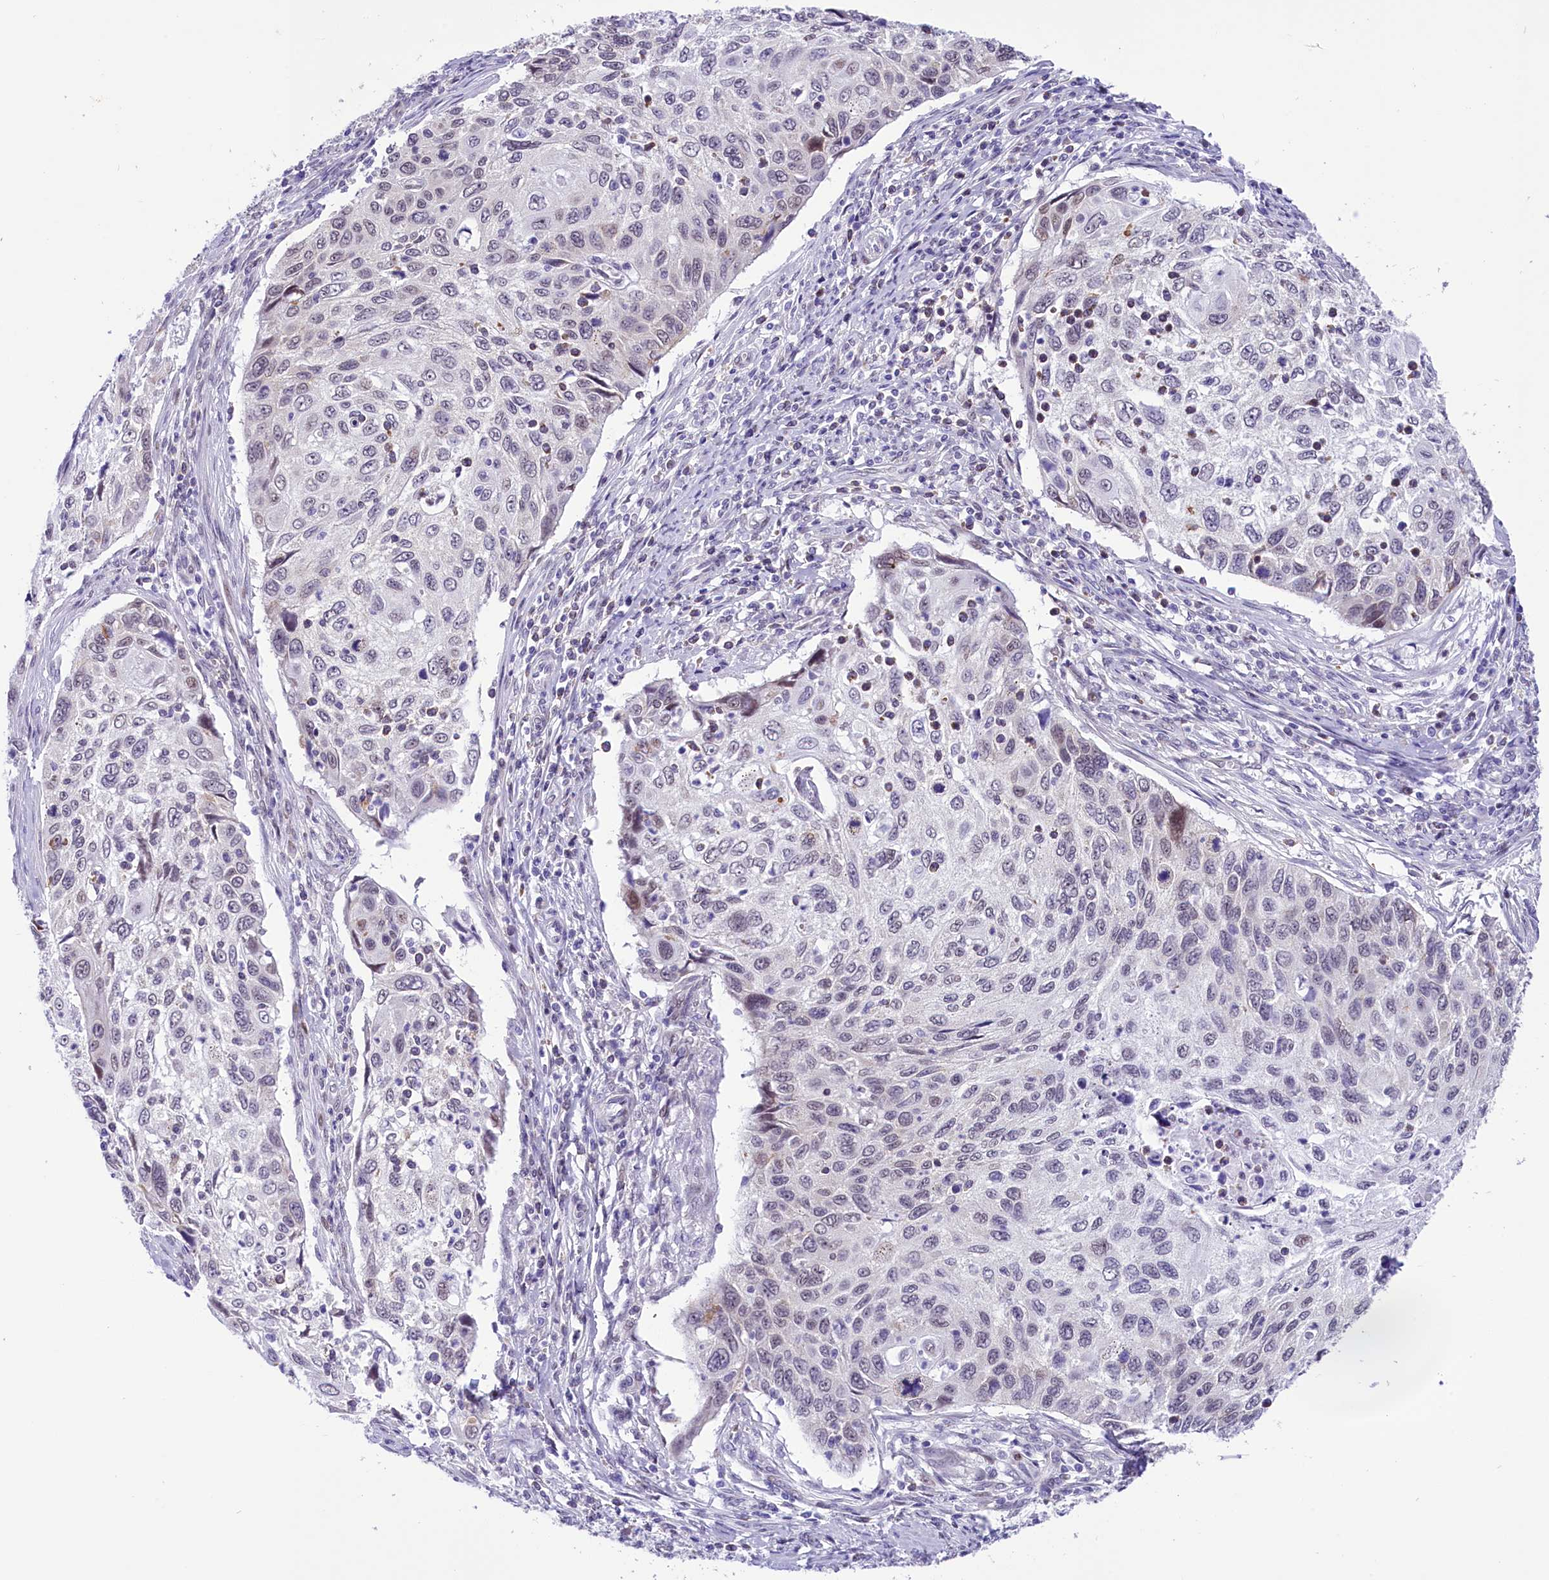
{"staining": {"intensity": "weak", "quantity": "<25%", "location": "nuclear"}, "tissue": "cervical cancer", "cell_type": "Tumor cells", "image_type": "cancer", "snomed": [{"axis": "morphology", "description": "Squamous cell carcinoma, NOS"}, {"axis": "topography", "description": "Cervix"}], "caption": "Immunohistochemistry of cervical cancer displays no expression in tumor cells.", "gene": "RPS6KB1", "patient": {"sex": "female", "age": 70}}